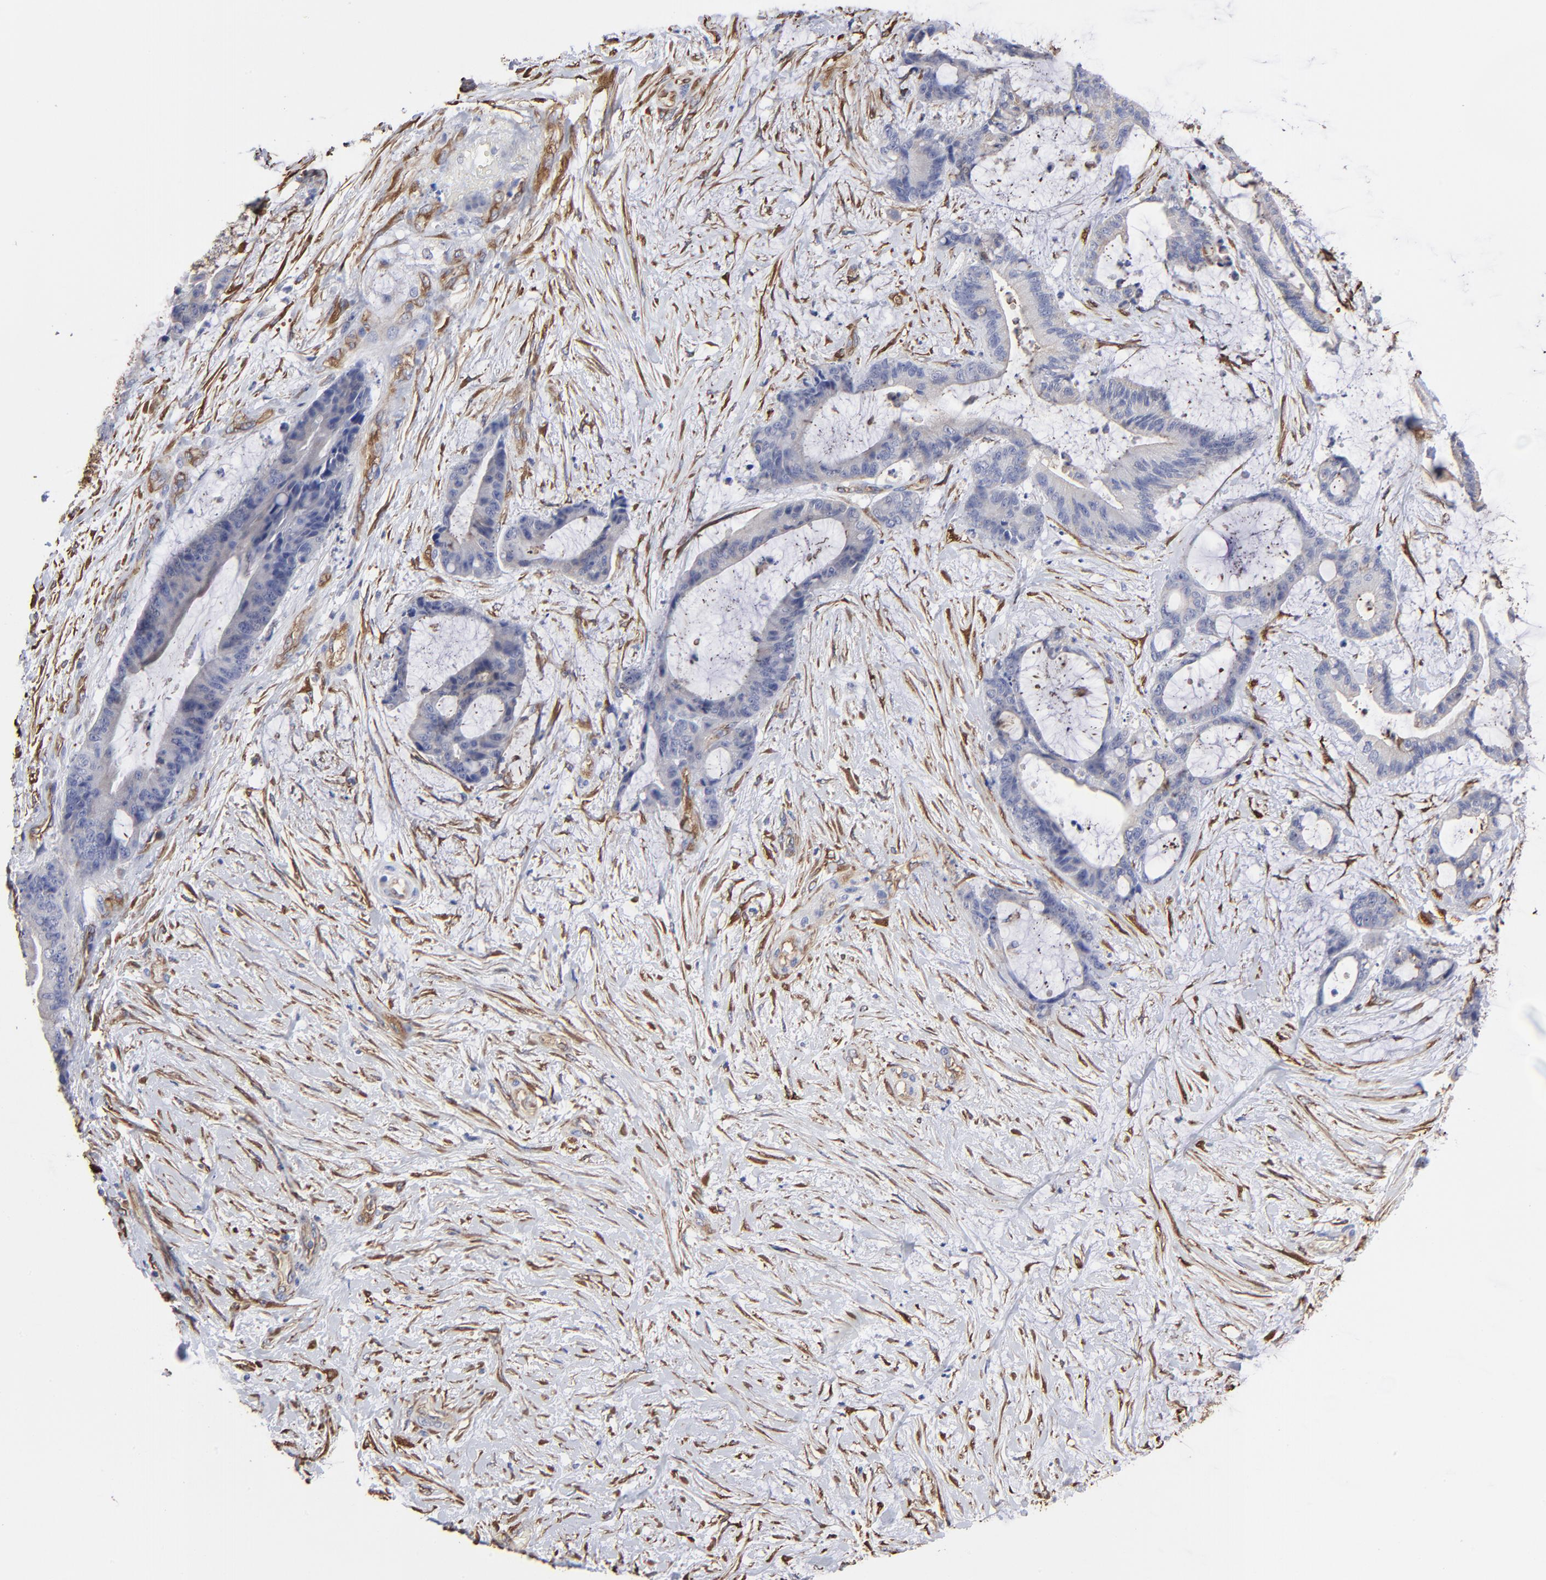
{"staining": {"intensity": "negative", "quantity": "none", "location": "none"}, "tissue": "liver cancer", "cell_type": "Tumor cells", "image_type": "cancer", "snomed": [{"axis": "morphology", "description": "Cholangiocarcinoma"}, {"axis": "topography", "description": "Liver"}], "caption": "Human liver cancer (cholangiocarcinoma) stained for a protein using immunohistochemistry (IHC) shows no positivity in tumor cells.", "gene": "CILP", "patient": {"sex": "female", "age": 73}}